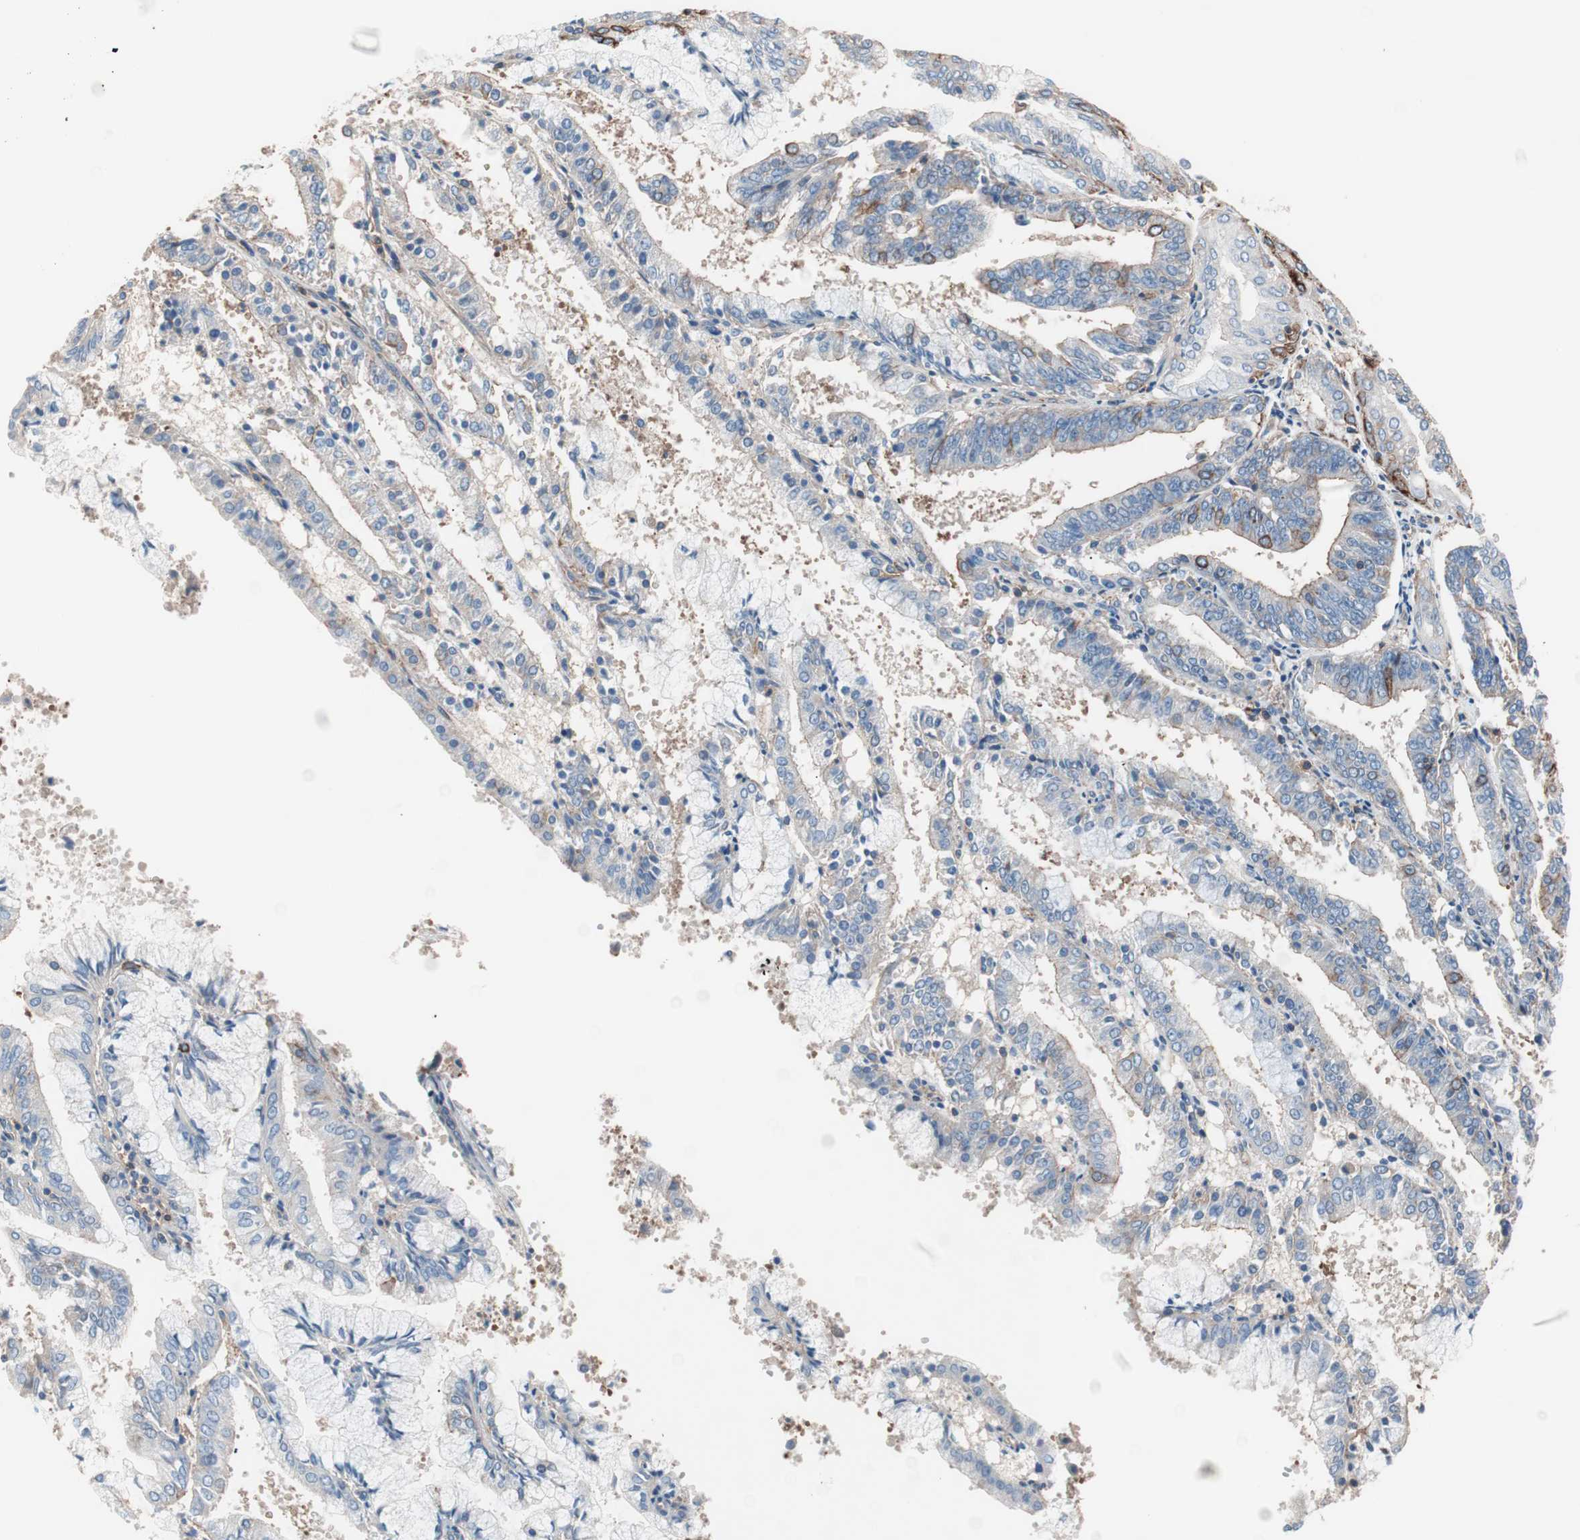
{"staining": {"intensity": "moderate", "quantity": "<25%", "location": "cytoplasmic/membranous"}, "tissue": "endometrial cancer", "cell_type": "Tumor cells", "image_type": "cancer", "snomed": [{"axis": "morphology", "description": "Adenocarcinoma, NOS"}, {"axis": "topography", "description": "Endometrium"}], "caption": "High-power microscopy captured an immunohistochemistry micrograph of adenocarcinoma (endometrial), revealing moderate cytoplasmic/membranous positivity in approximately <25% of tumor cells.", "gene": "GPR160", "patient": {"sex": "female", "age": 63}}